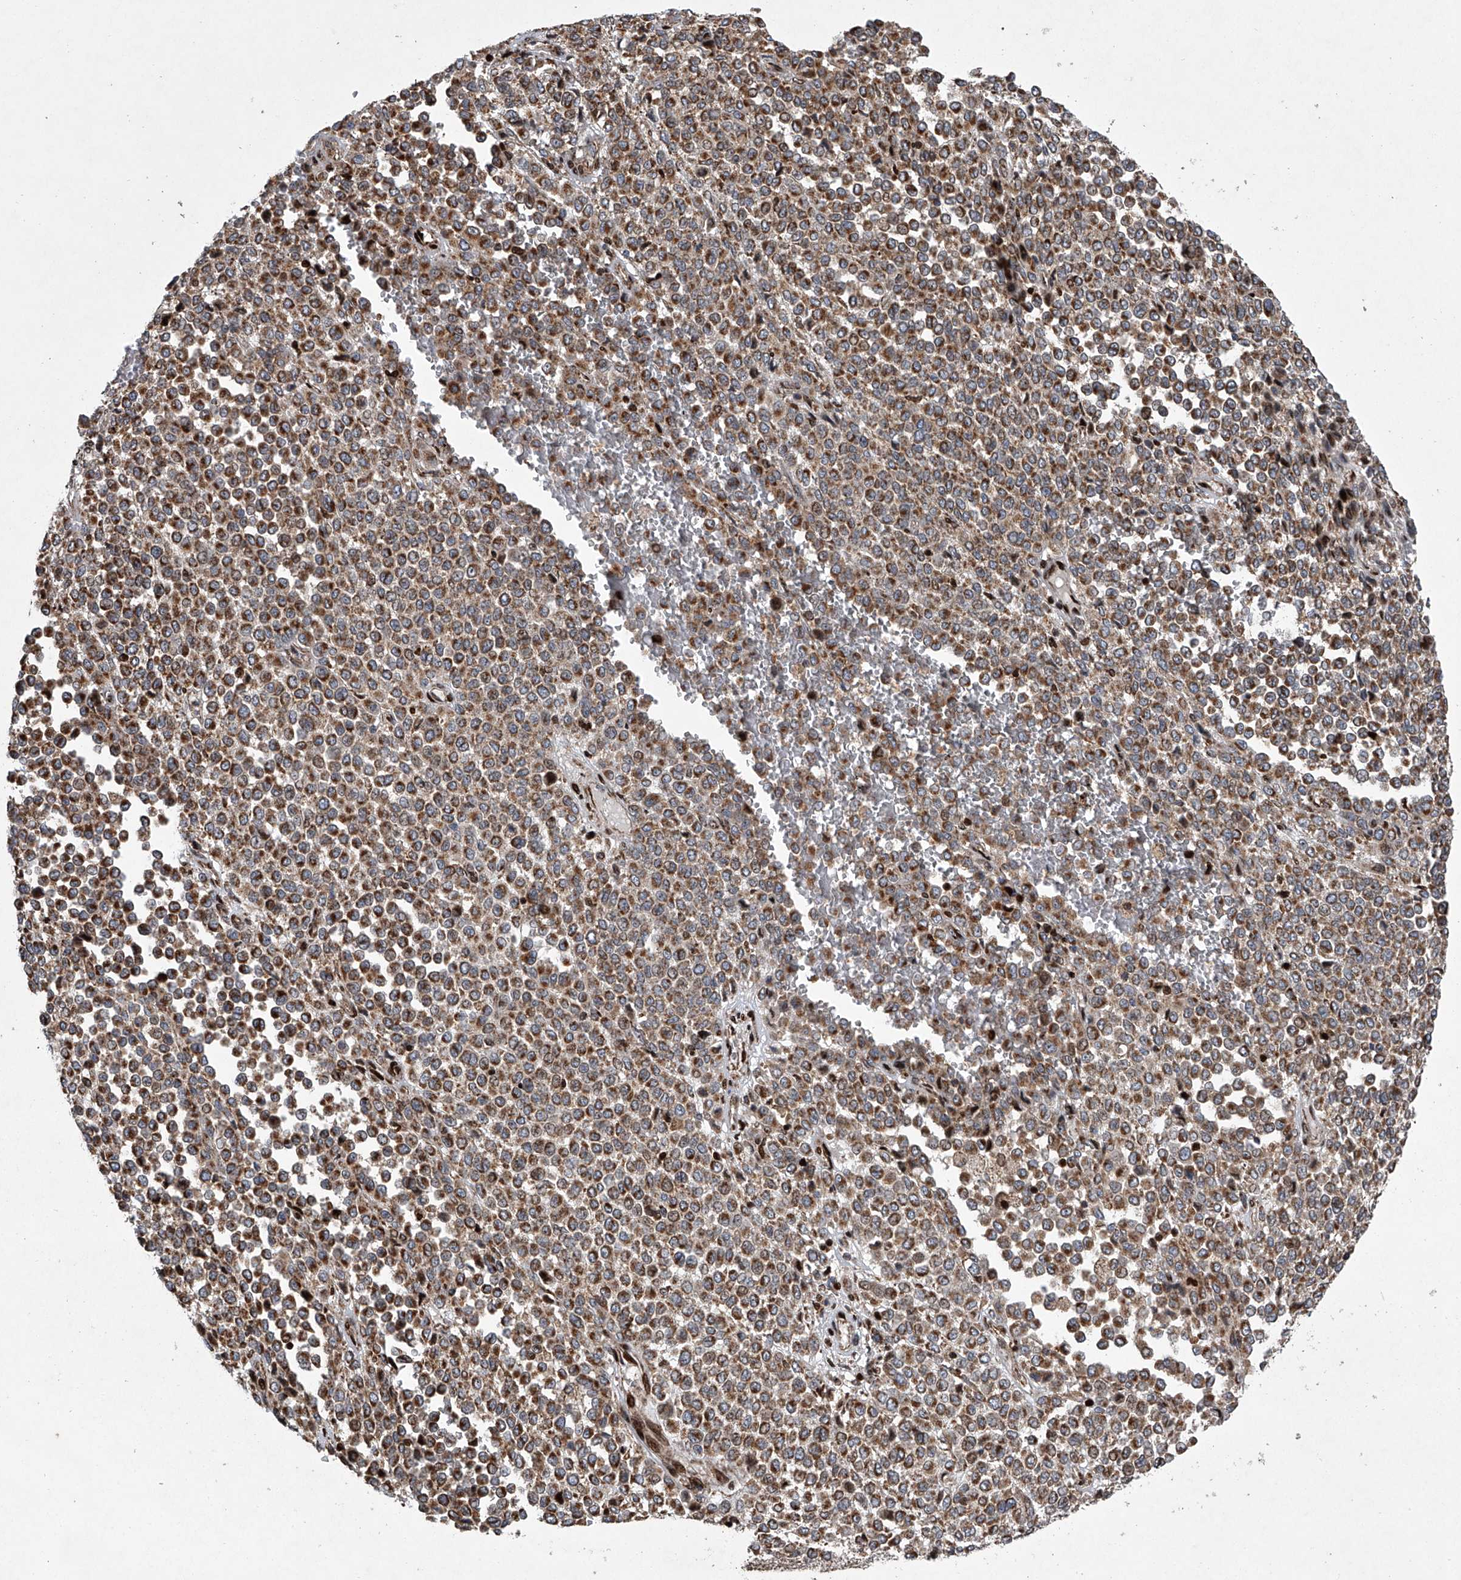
{"staining": {"intensity": "moderate", "quantity": ">75%", "location": "cytoplasmic/membranous"}, "tissue": "melanoma", "cell_type": "Tumor cells", "image_type": "cancer", "snomed": [{"axis": "morphology", "description": "Malignant melanoma, Metastatic site"}, {"axis": "topography", "description": "Pancreas"}], "caption": "Human malignant melanoma (metastatic site) stained with a protein marker exhibits moderate staining in tumor cells.", "gene": "STRADA", "patient": {"sex": "female", "age": 30}}